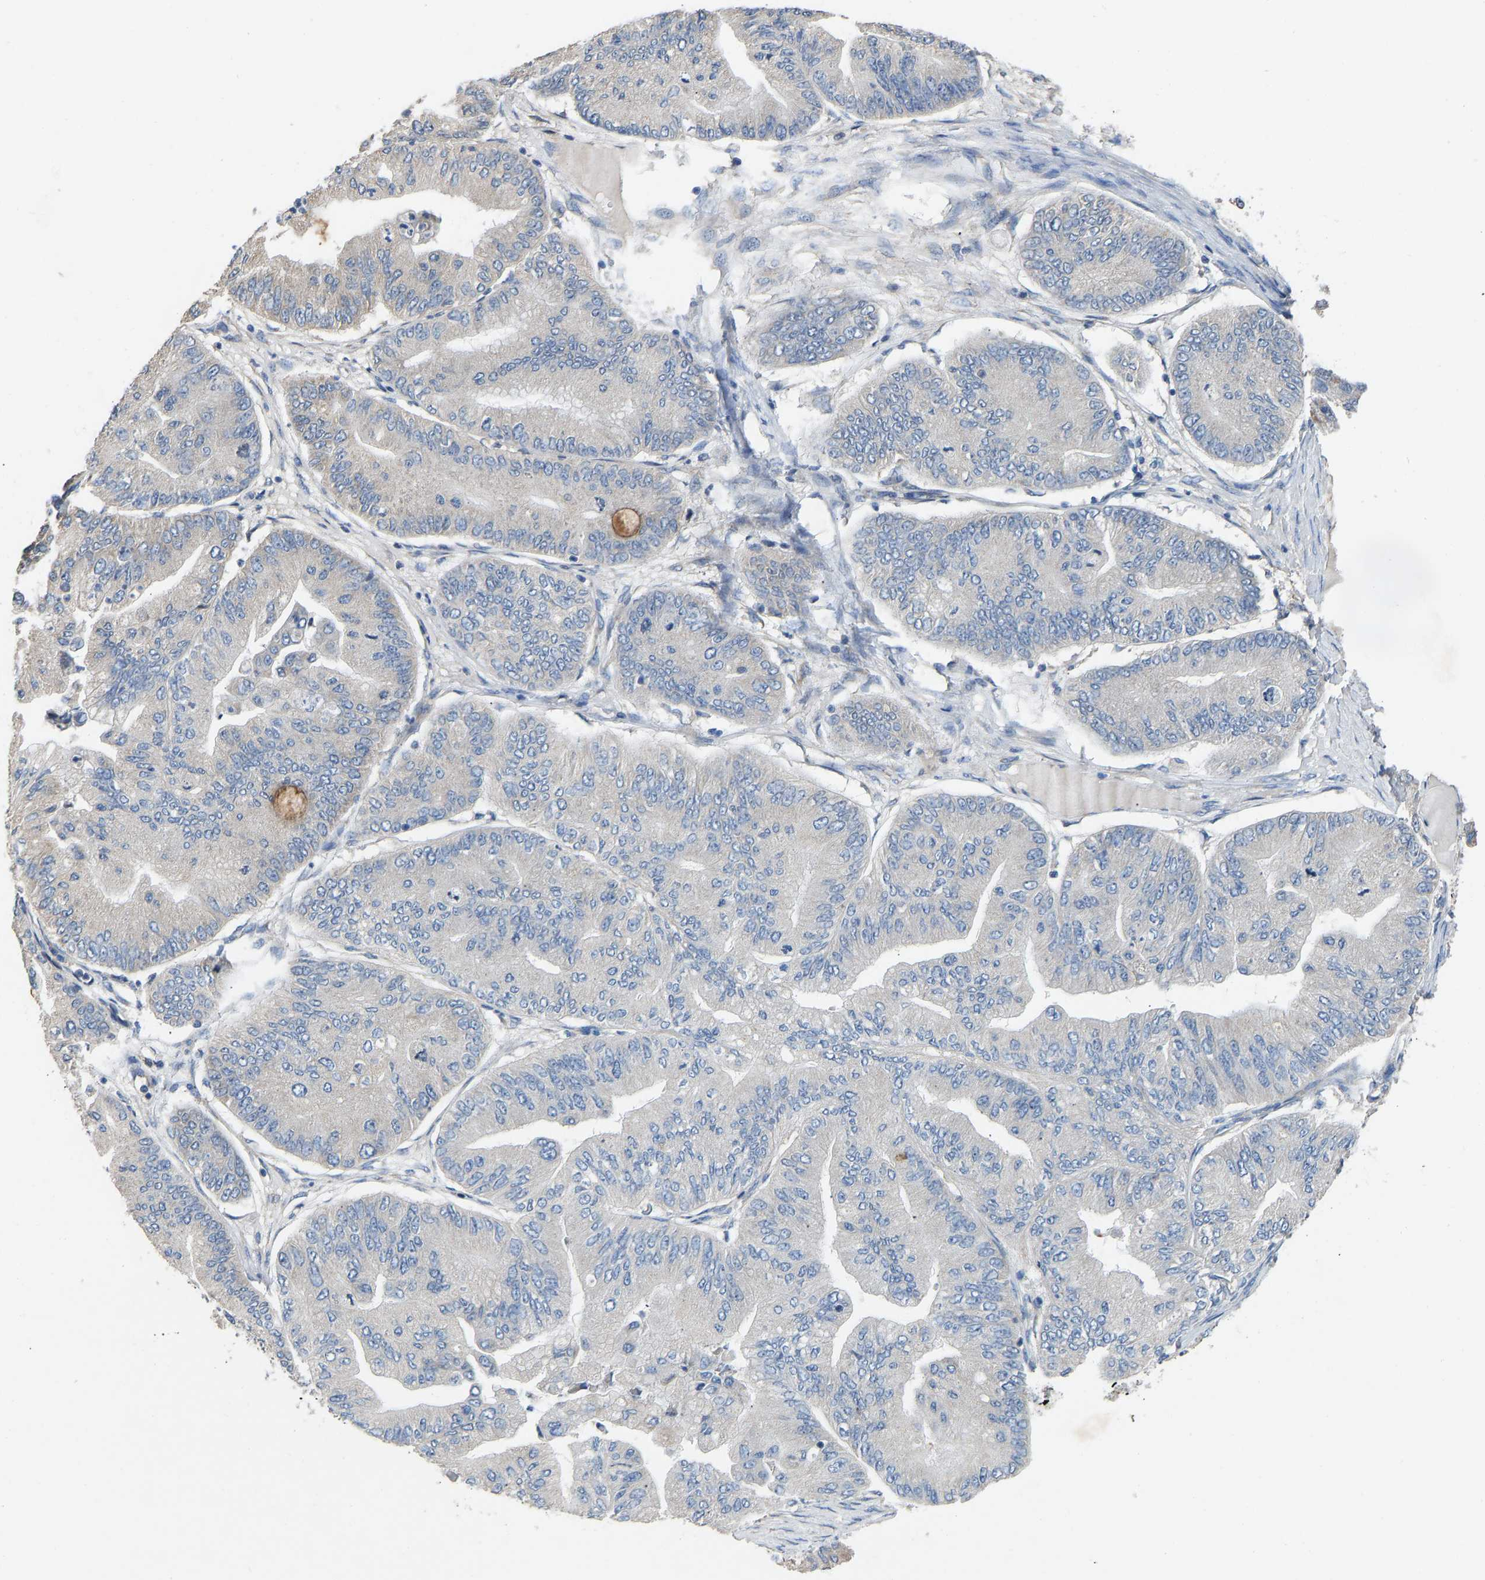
{"staining": {"intensity": "negative", "quantity": "none", "location": "none"}, "tissue": "ovarian cancer", "cell_type": "Tumor cells", "image_type": "cancer", "snomed": [{"axis": "morphology", "description": "Cystadenocarcinoma, mucinous, NOS"}, {"axis": "topography", "description": "Ovary"}], "caption": "An image of human ovarian cancer (mucinous cystadenocarcinoma) is negative for staining in tumor cells.", "gene": "TMEM150A", "patient": {"sex": "female", "age": 61}}